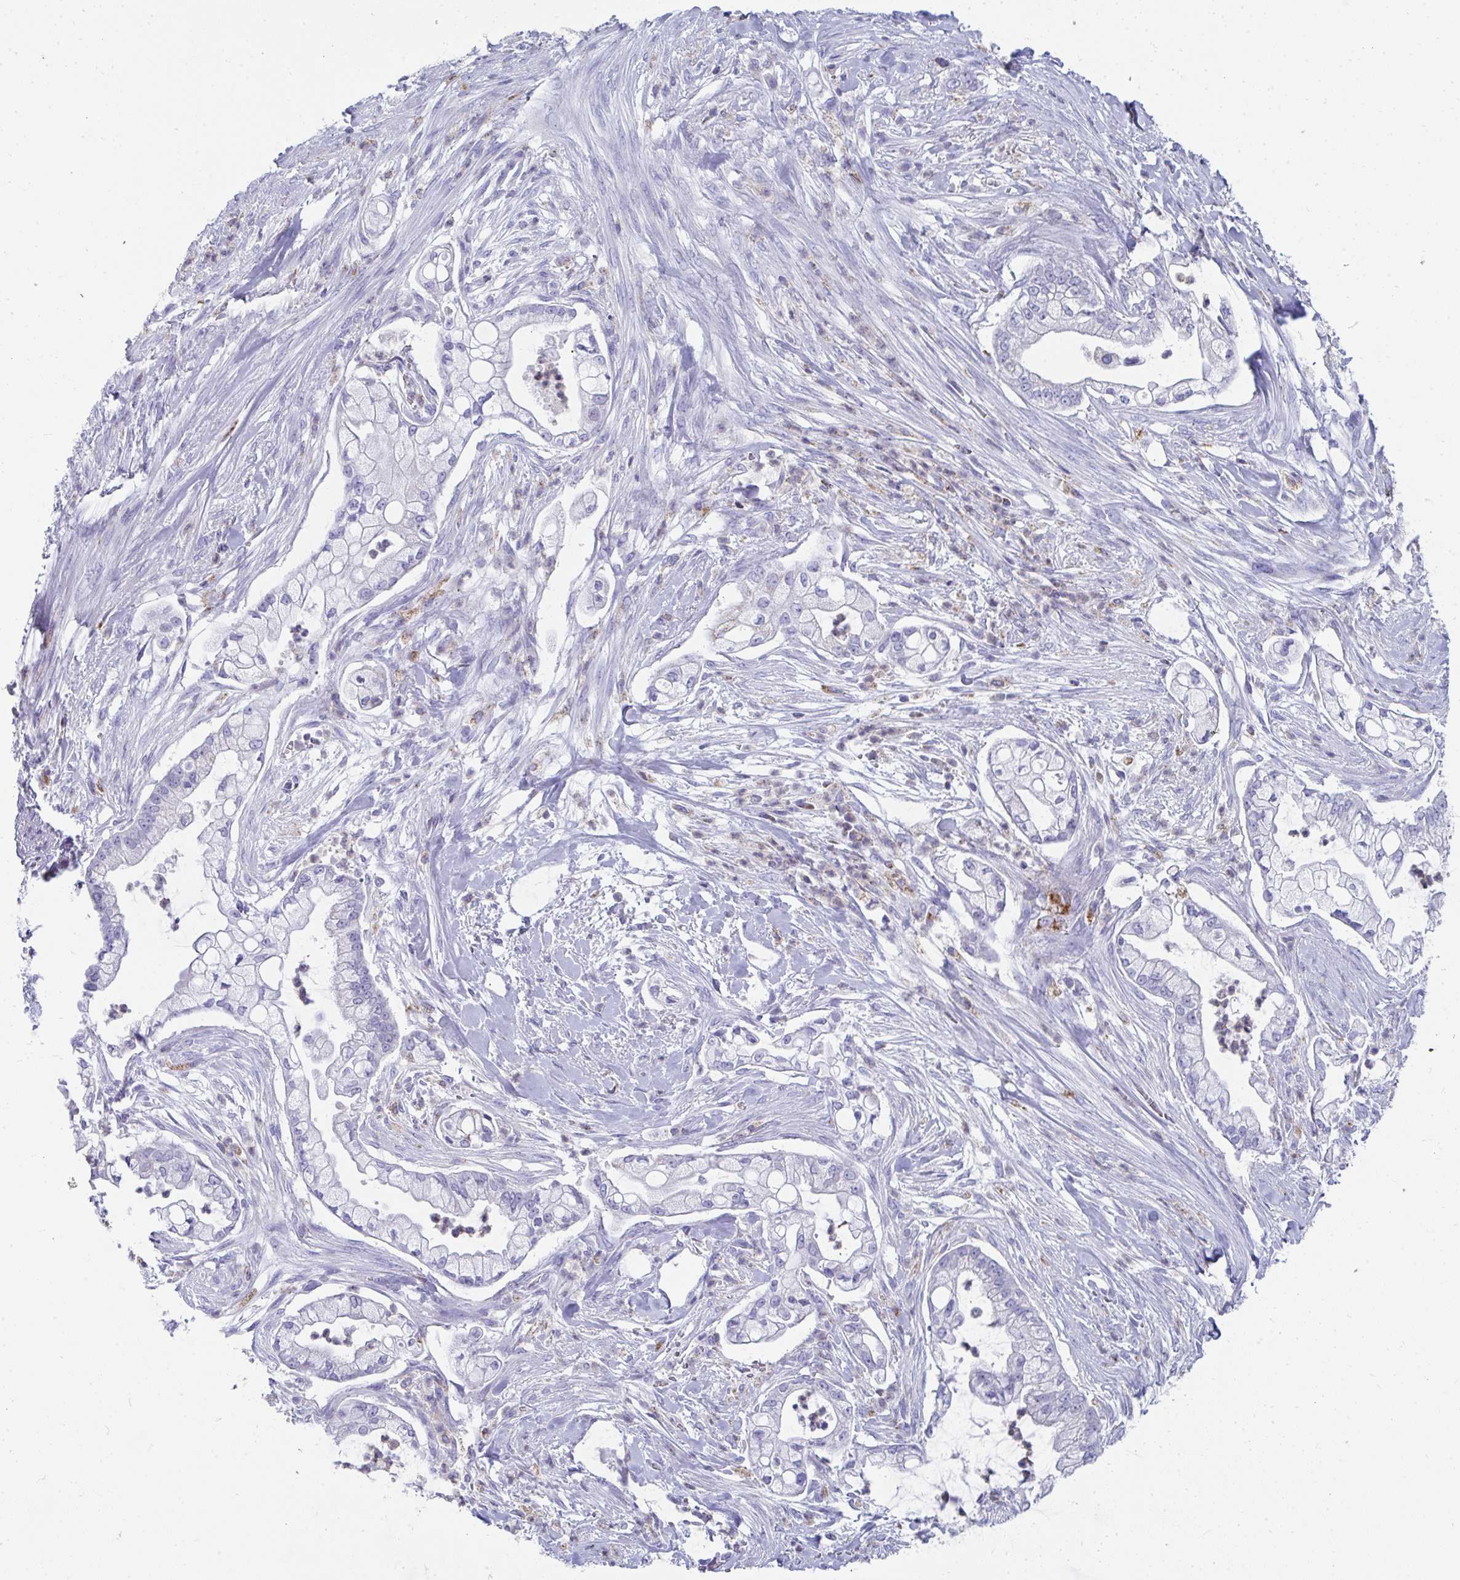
{"staining": {"intensity": "negative", "quantity": "none", "location": "none"}, "tissue": "pancreatic cancer", "cell_type": "Tumor cells", "image_type": "cancer", "snomed": [{"axis": "morphology", "description": "Adenocarcinoma, NOS"}, {"axis": "topography", "description": "Pancreas"}], "caption": "Histopathology image shows no significant protein expression in tumor cells of adenocarcinoma (pancreatic).", "gene": "MGAM2", "patient": {"sex": "female", "age": 69}}